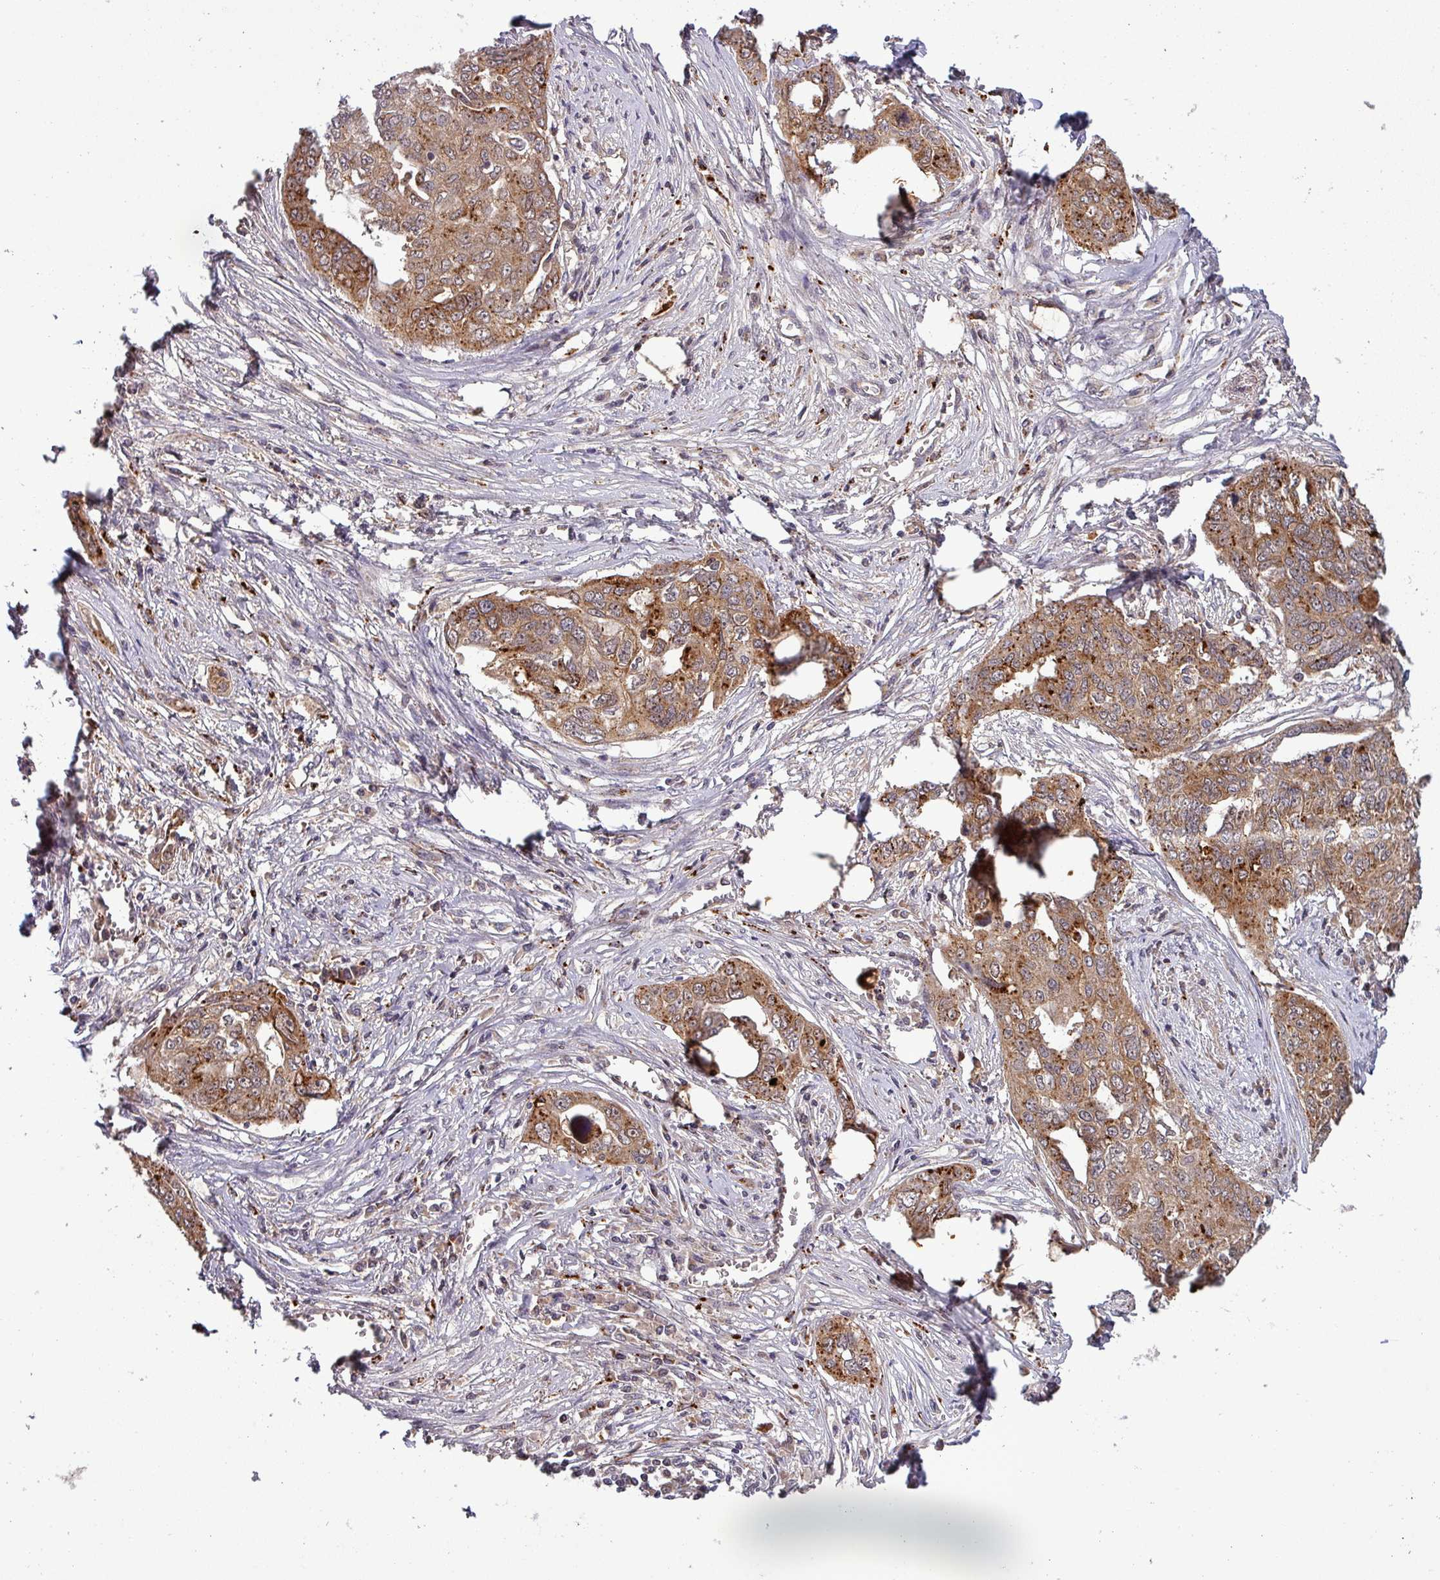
{"staining": {"intensity": "moderate", "quantity": ">75%", "location": "cytoplasmic/membranous"}, "tissue": "ovarian cancer", "cell_type": "Tumor cells", "image_type": "cancer", "snomed": [{"axis": "morphology", "description": "Carcinoma, endometroid"}, {"axis": "topography", "description": "Ovary"}], "caption": "Ovarian cancer stained with immunohistochemistry shows moderate cytoplasmic/membranous staining in about >75% of tumor cells.", "gene": "PUS1", "patient": {"sex": "female", "age": 70}}